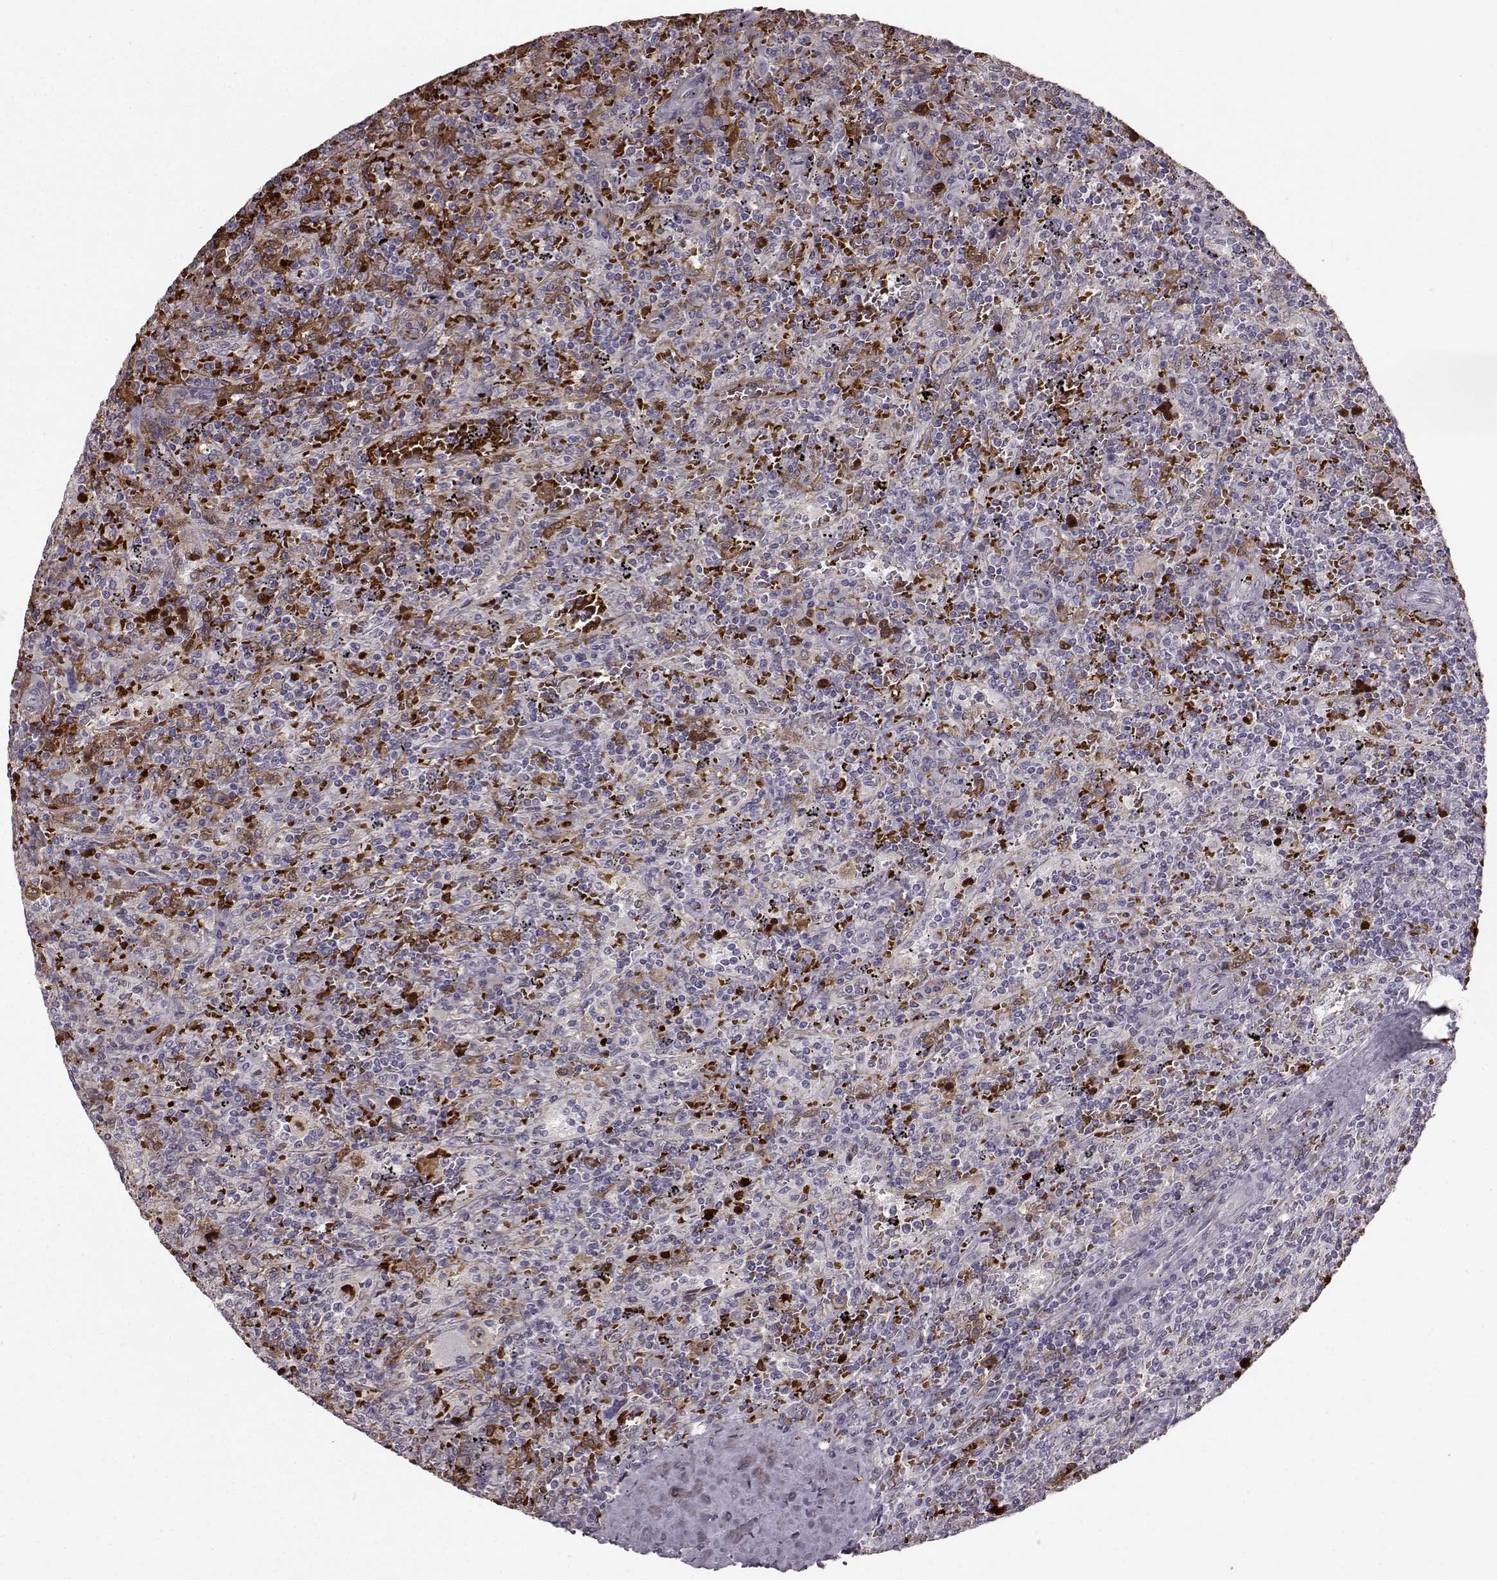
{"staining": {"intensity": "strong", "quantity": "<25%", "location": "cytoplasmic/membranous,nuclear"}, "tissue": "lymphoma", "cell_type": "Tumor cells", "image_type": "cancer", "snomed": [{"axis": "morphology", "description": "Malignant lymphoma, non-Hodgkin's type, Low grade"}, {"axis": "topography", "description": "Spleen"}], "caption": "Immunohistochemistry (IHC) (DAB (3,3'-diaminobenzidine)) staining of low-grade malignant lymphoma, non-Hodgkin's type reveals strong cytoplasmic/membranous and nuclear protein staining in about <25% of tumor cells.", "gene": "PROP1", "patient": {"sex": "male", "age": 62}}